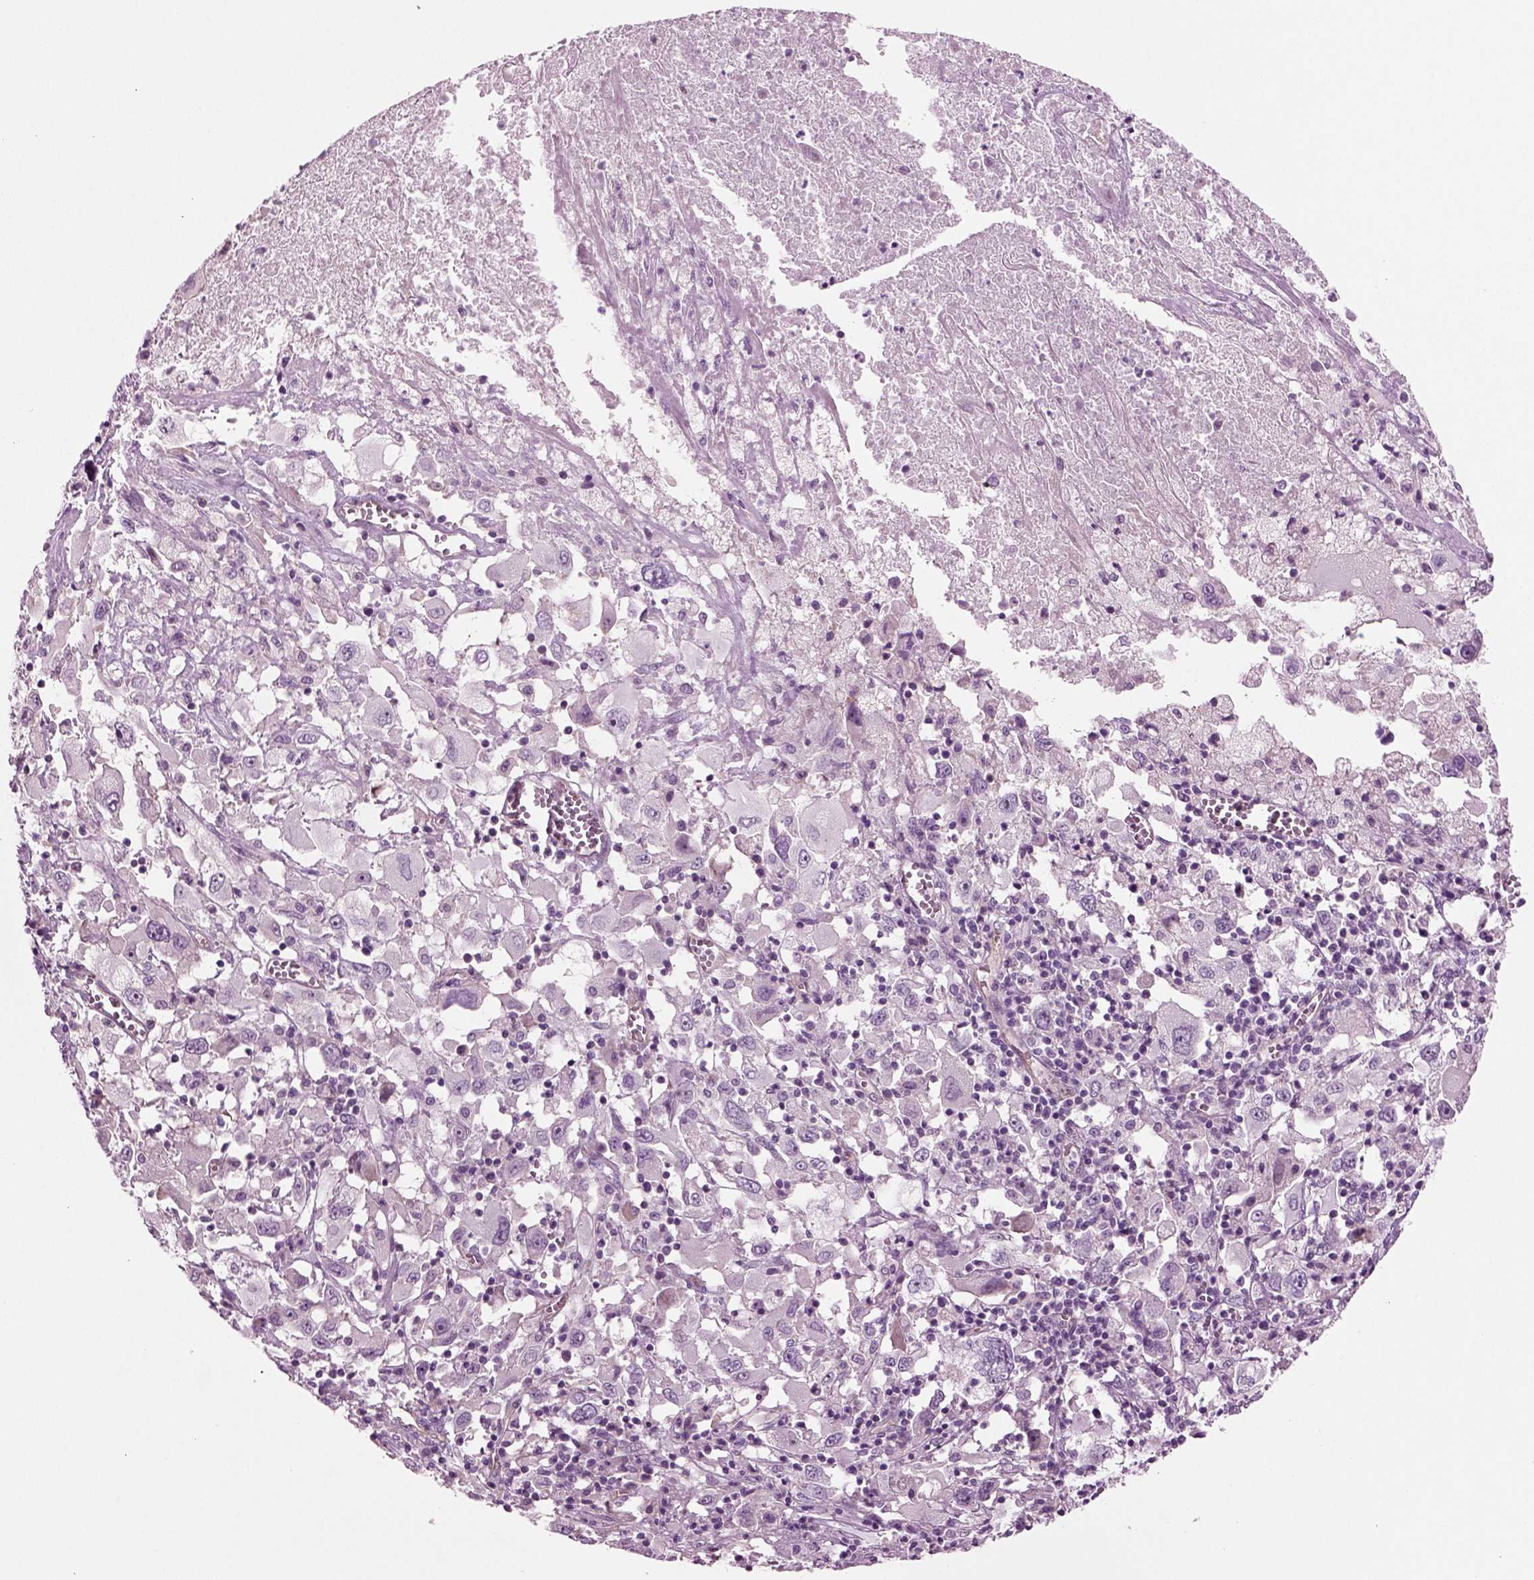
{"staining": {"intensity": "negative", "quantity": "none", "location": "none"}, "tissue": "melanoma", "cell_type": "Tumor cells", "image_type": "cancer", "snomed": [{"axis": "morphology", "description": "Malignant melanoma, Metastatic site"}, {"axis": "topography", "description": "Soft tissue"}], "caption": "DAB immunohistochemical staining of human melanoma shows no significant positivity in tumor cells.", "gene": "COL9A2", "patient": {"sex": "male", "age": 50}}